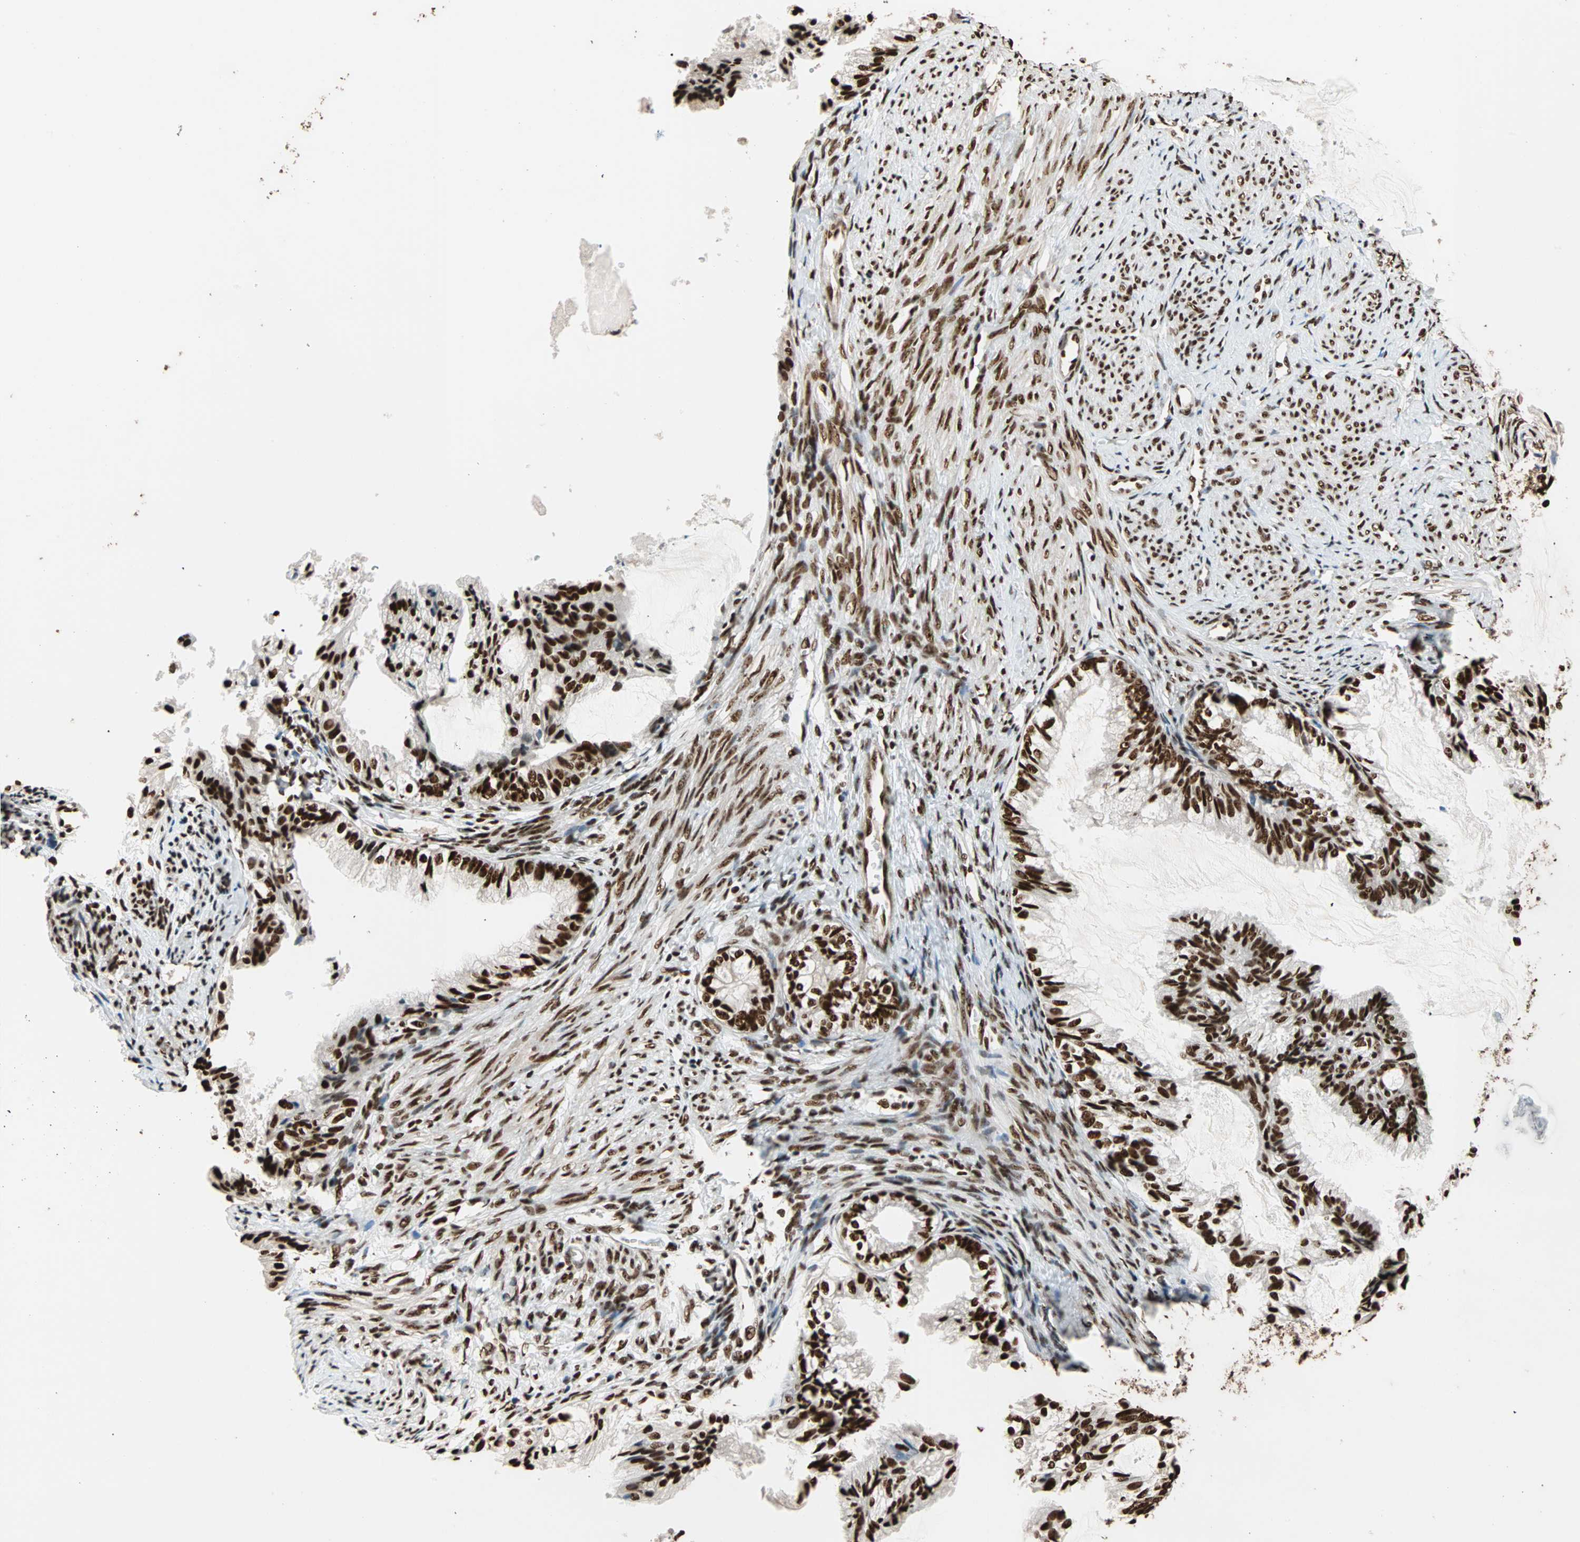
{"staining": {"intensity": "strong", "quantity": ">75%", "location": "nuclear"}, "tissue": "cervical cancer", "cell_type": "Tumor cells", "image_type": "cancer", "snomed": [{"axis": "morphology", "description": "Normal tissue, NOS"}, {"axis": "morphology", "description": "Adenocarcinoma, NOS"}, {"axis": "topography", "description": "Cervix"}, {"axis": "topography", "description": "Endometrium"}], "caption": "This image reveals IHC staining of human cervical cancer, with high strong nuclear positivity in about >75% of tumor cells.", "gene": "ILF2", "patient": {"sex": "female", "age": 86}}